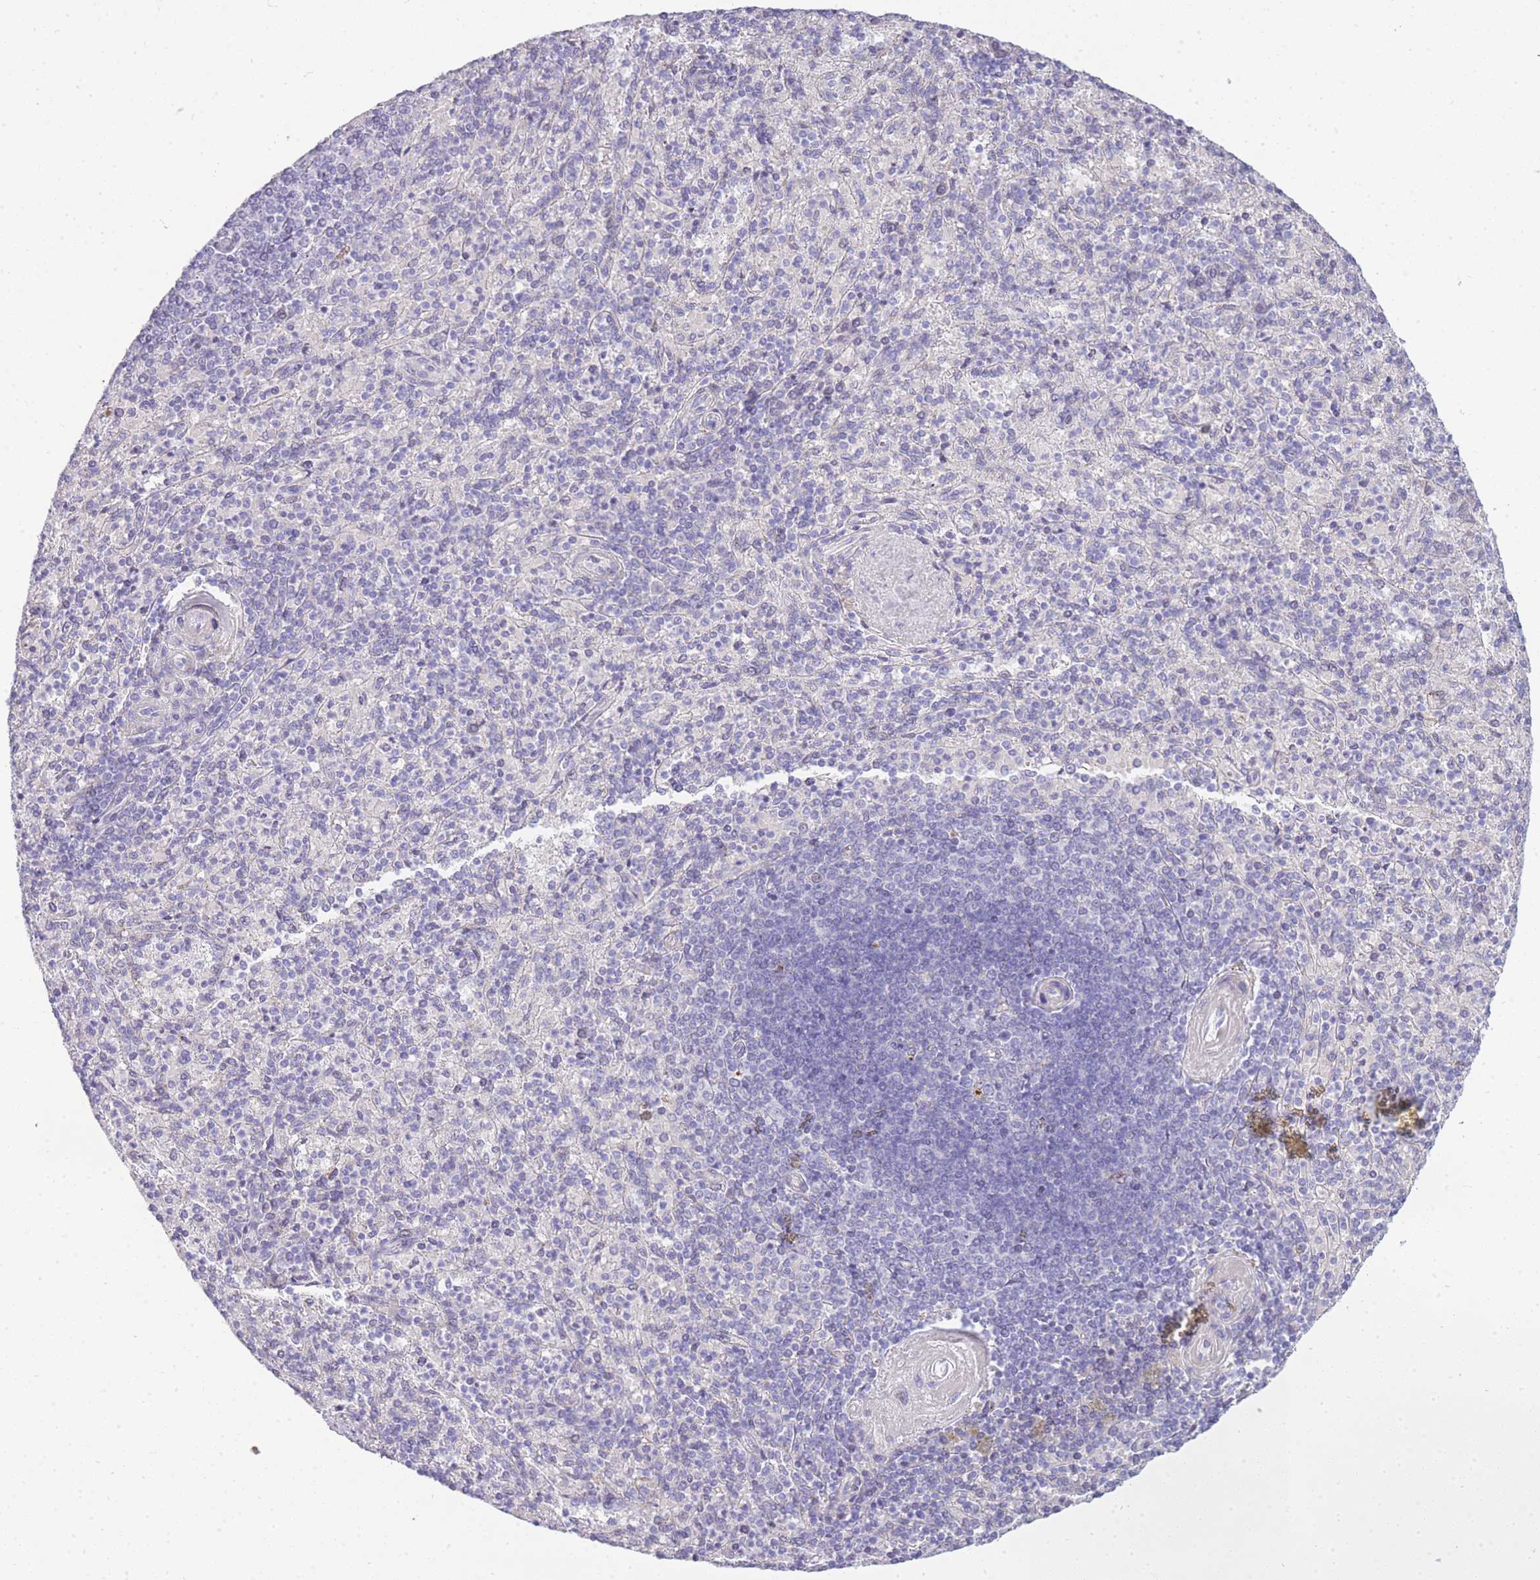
{"staining": {"intensity": "negative", "quantity": "none", "location": "none"}, "tissue": "spleen", "cell_type": "Cells in red pulp", "image_type": "normal", "snomed": [{"axis": "morphology", "description": "Normal tissue, NOS"}, {"axis": "topography", "description": "Spleen"}], "caption": "This is an immunohistochemistry image of benign spleen. There is no expression in cells in red pulp.", "gene": "RHO", "patient": {"sex": "male", "age": 82}}